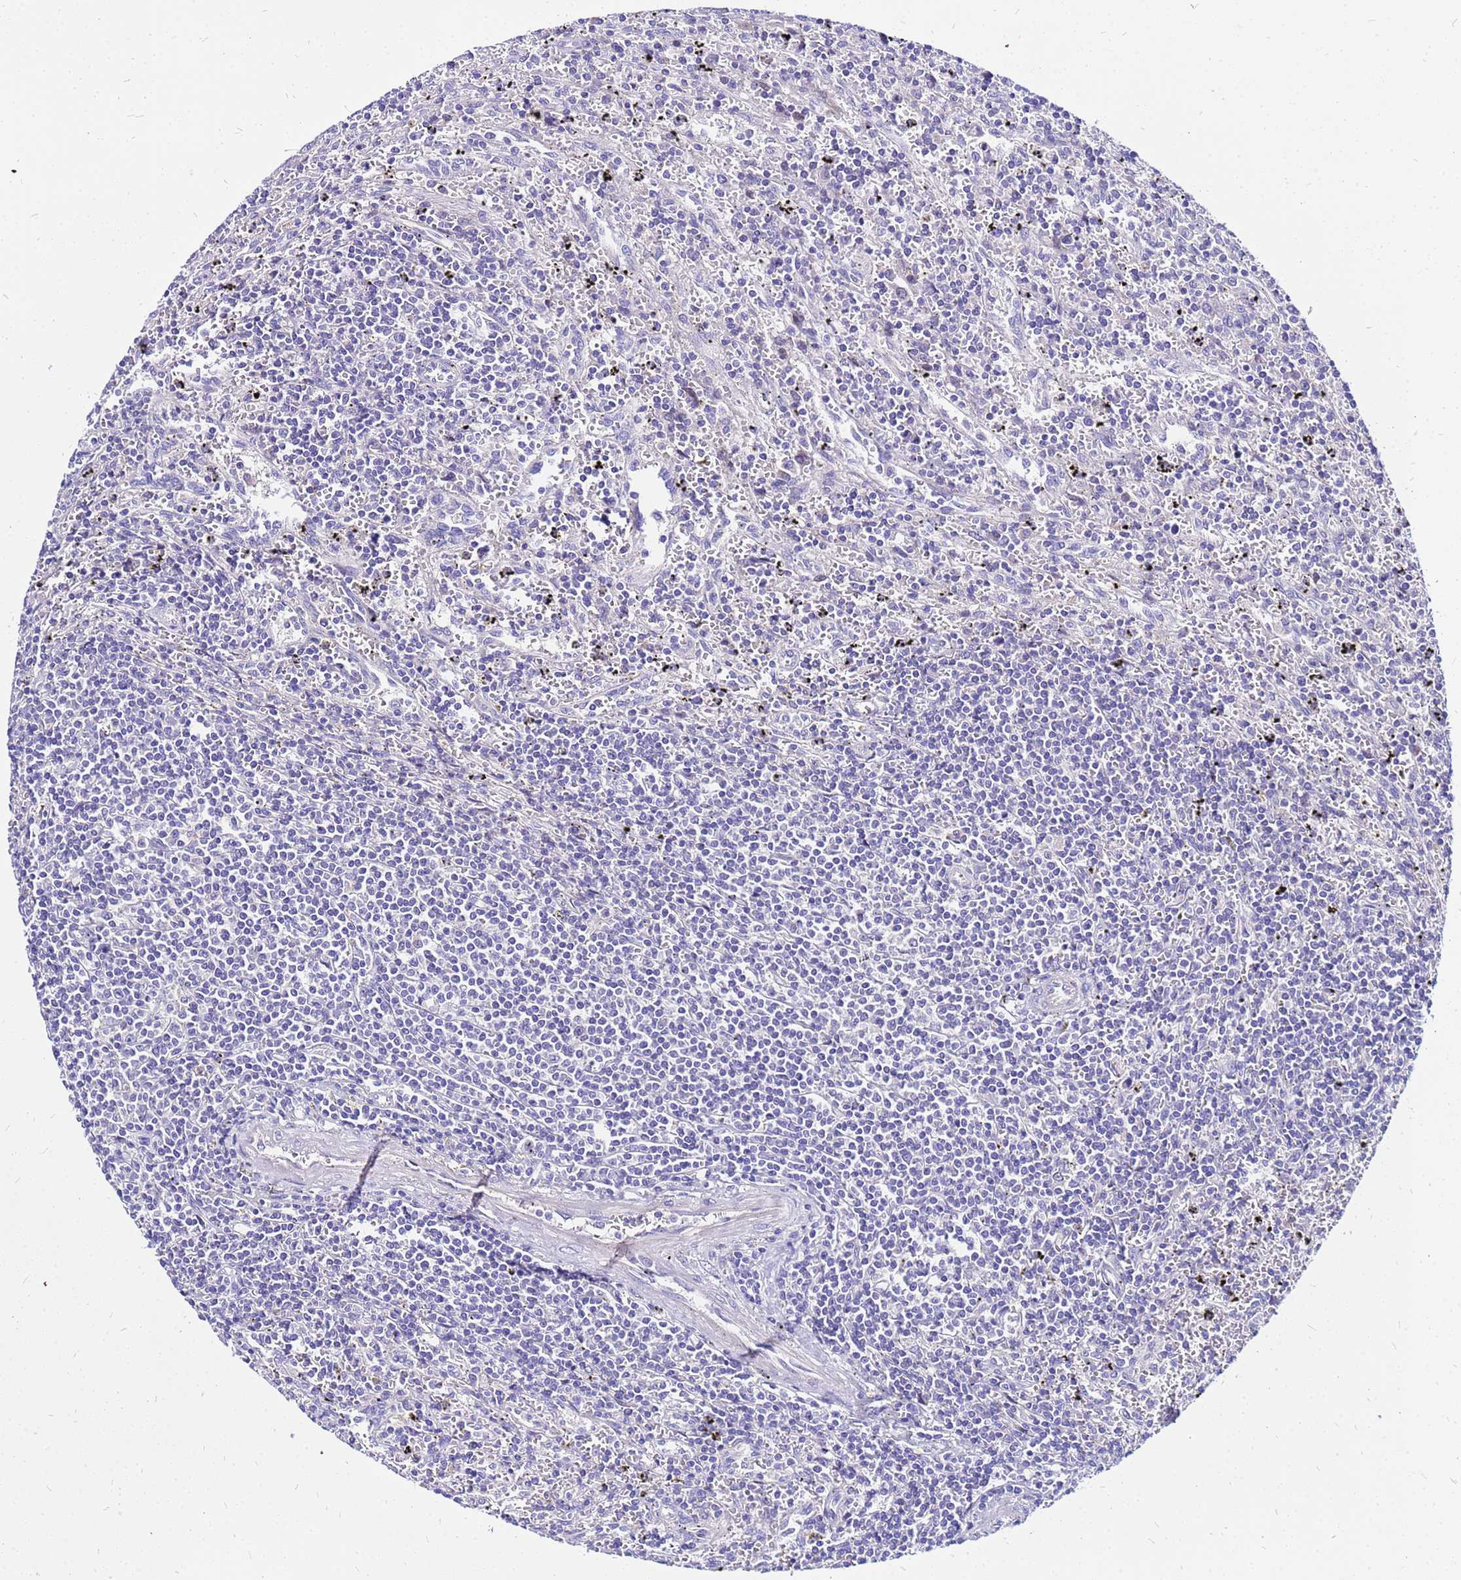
{"staining": {"intensity": "negative", "quantity": "none", "location": "none"}, "tissue": "lymphoma", "cell_type": "Tumor cells", "image_type": "cancer", "snomed": [{"axis": "morphology", "description": "Malignant lymphoma, non-Hodgkin's type, Low grade"}, {"axis": "topography", "description": "Spleen"}], "caption": "Low-grade malignant lymphoma, non-Hodgkin's type stained for a protein using immunohistochemistry exhibits no positivity tumor cells.", "gene": "ARHGEF5", "patient": {"sex": "male", "age": 76}}